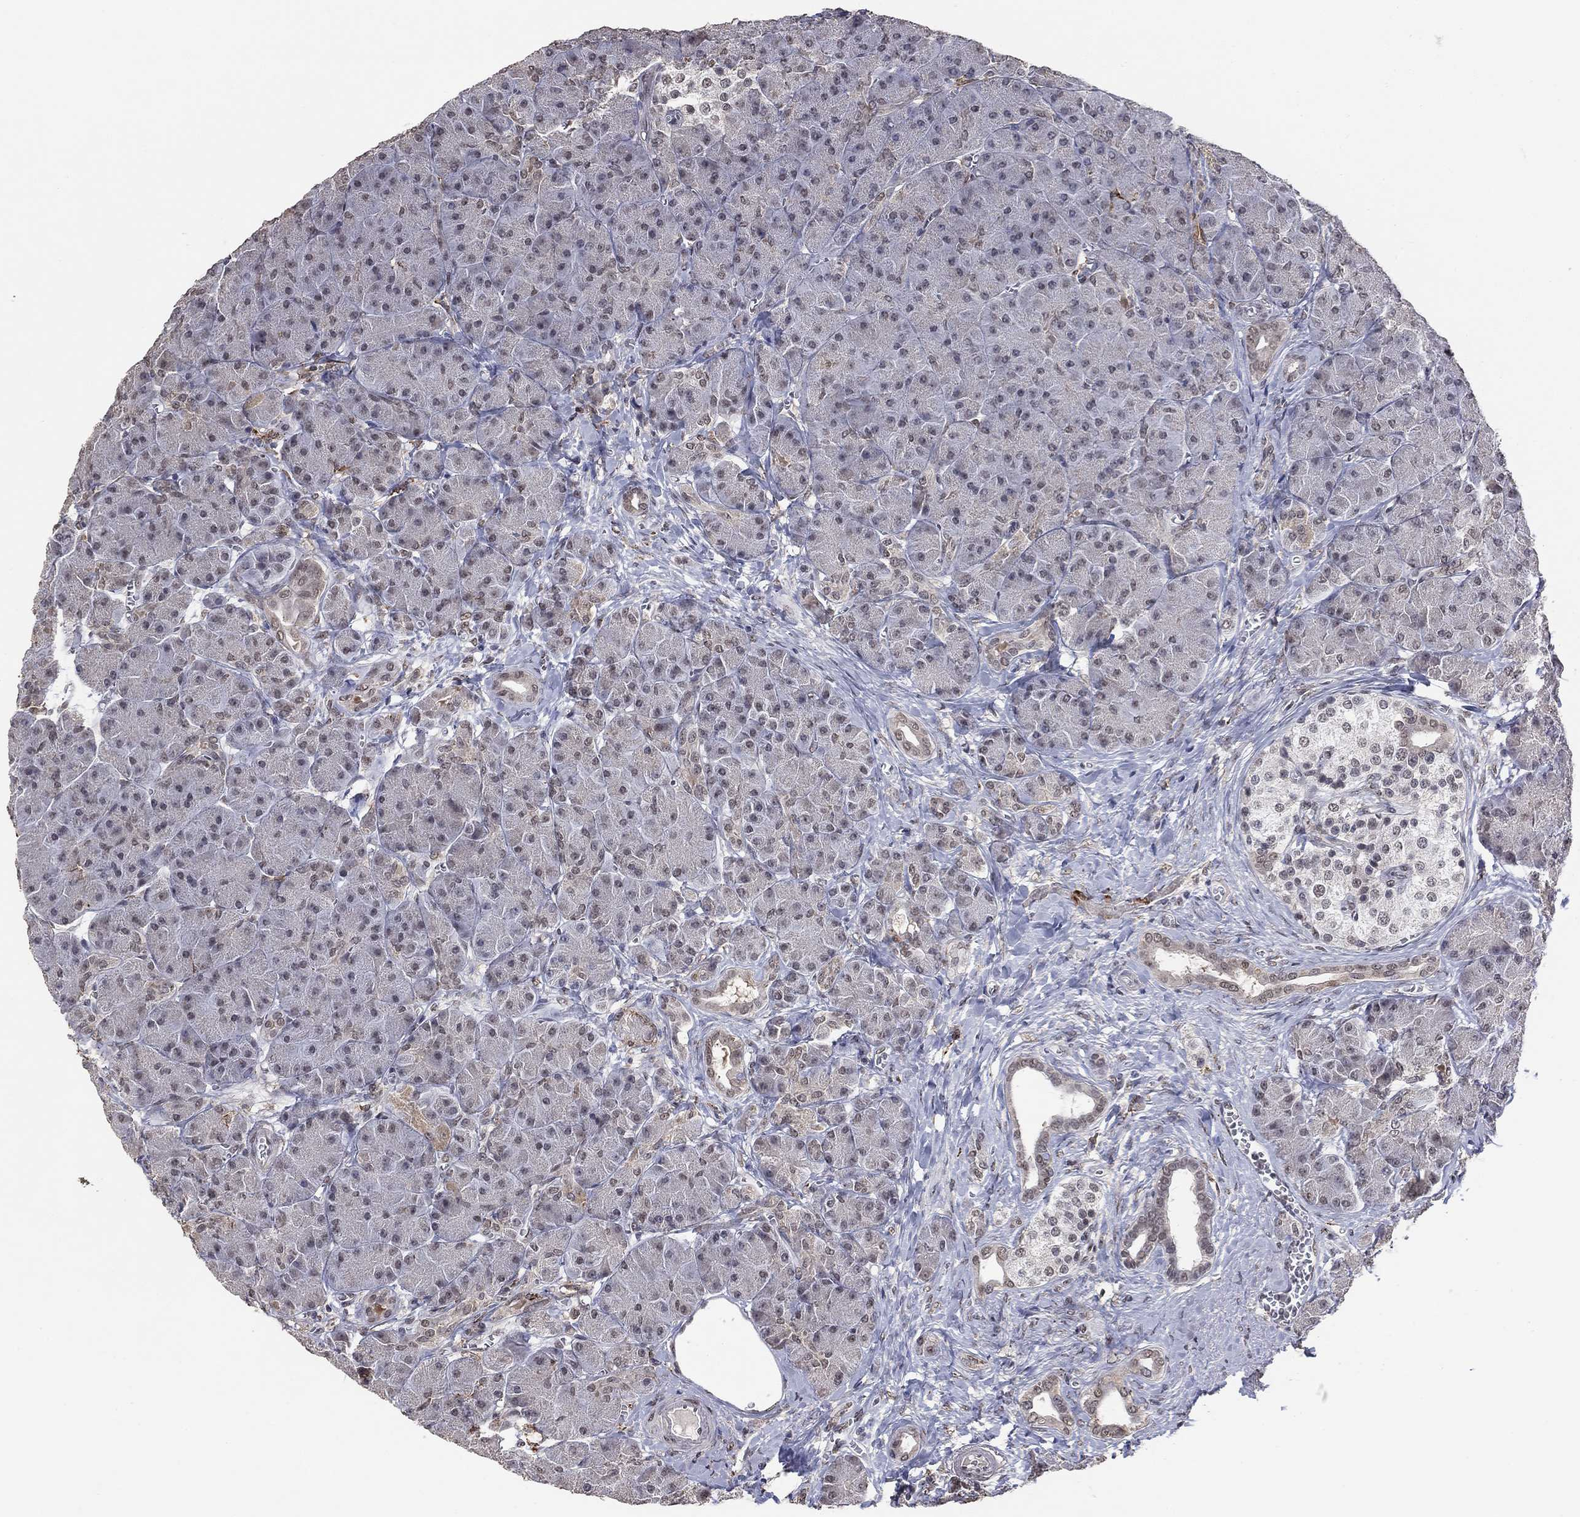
{"staining": {"intensity": "moderate", "quantity": "<25%", "location": "nuclear"}, "tissue": "pancreas", "cell_type": "Exocrine glandular cells", "image_type": "normal", "snomed": [{"axis": "morphology", "description": "Normal tissue, NOS"}, {"axis": "topography", "description": "Pancreas"}], "caption": "High-magnification brightfield microscopy of unremarkable pancreas stained with DAB (3,3'-diaminobenzidine) (brown) and counterstained with hematoxylin (blue). exocrine glandular cells exhibit moderate nuclear expression is appreciated in about<25% of cells.", "gene": "GRIA3", "patient": {"sex": "male", "age": 61}}